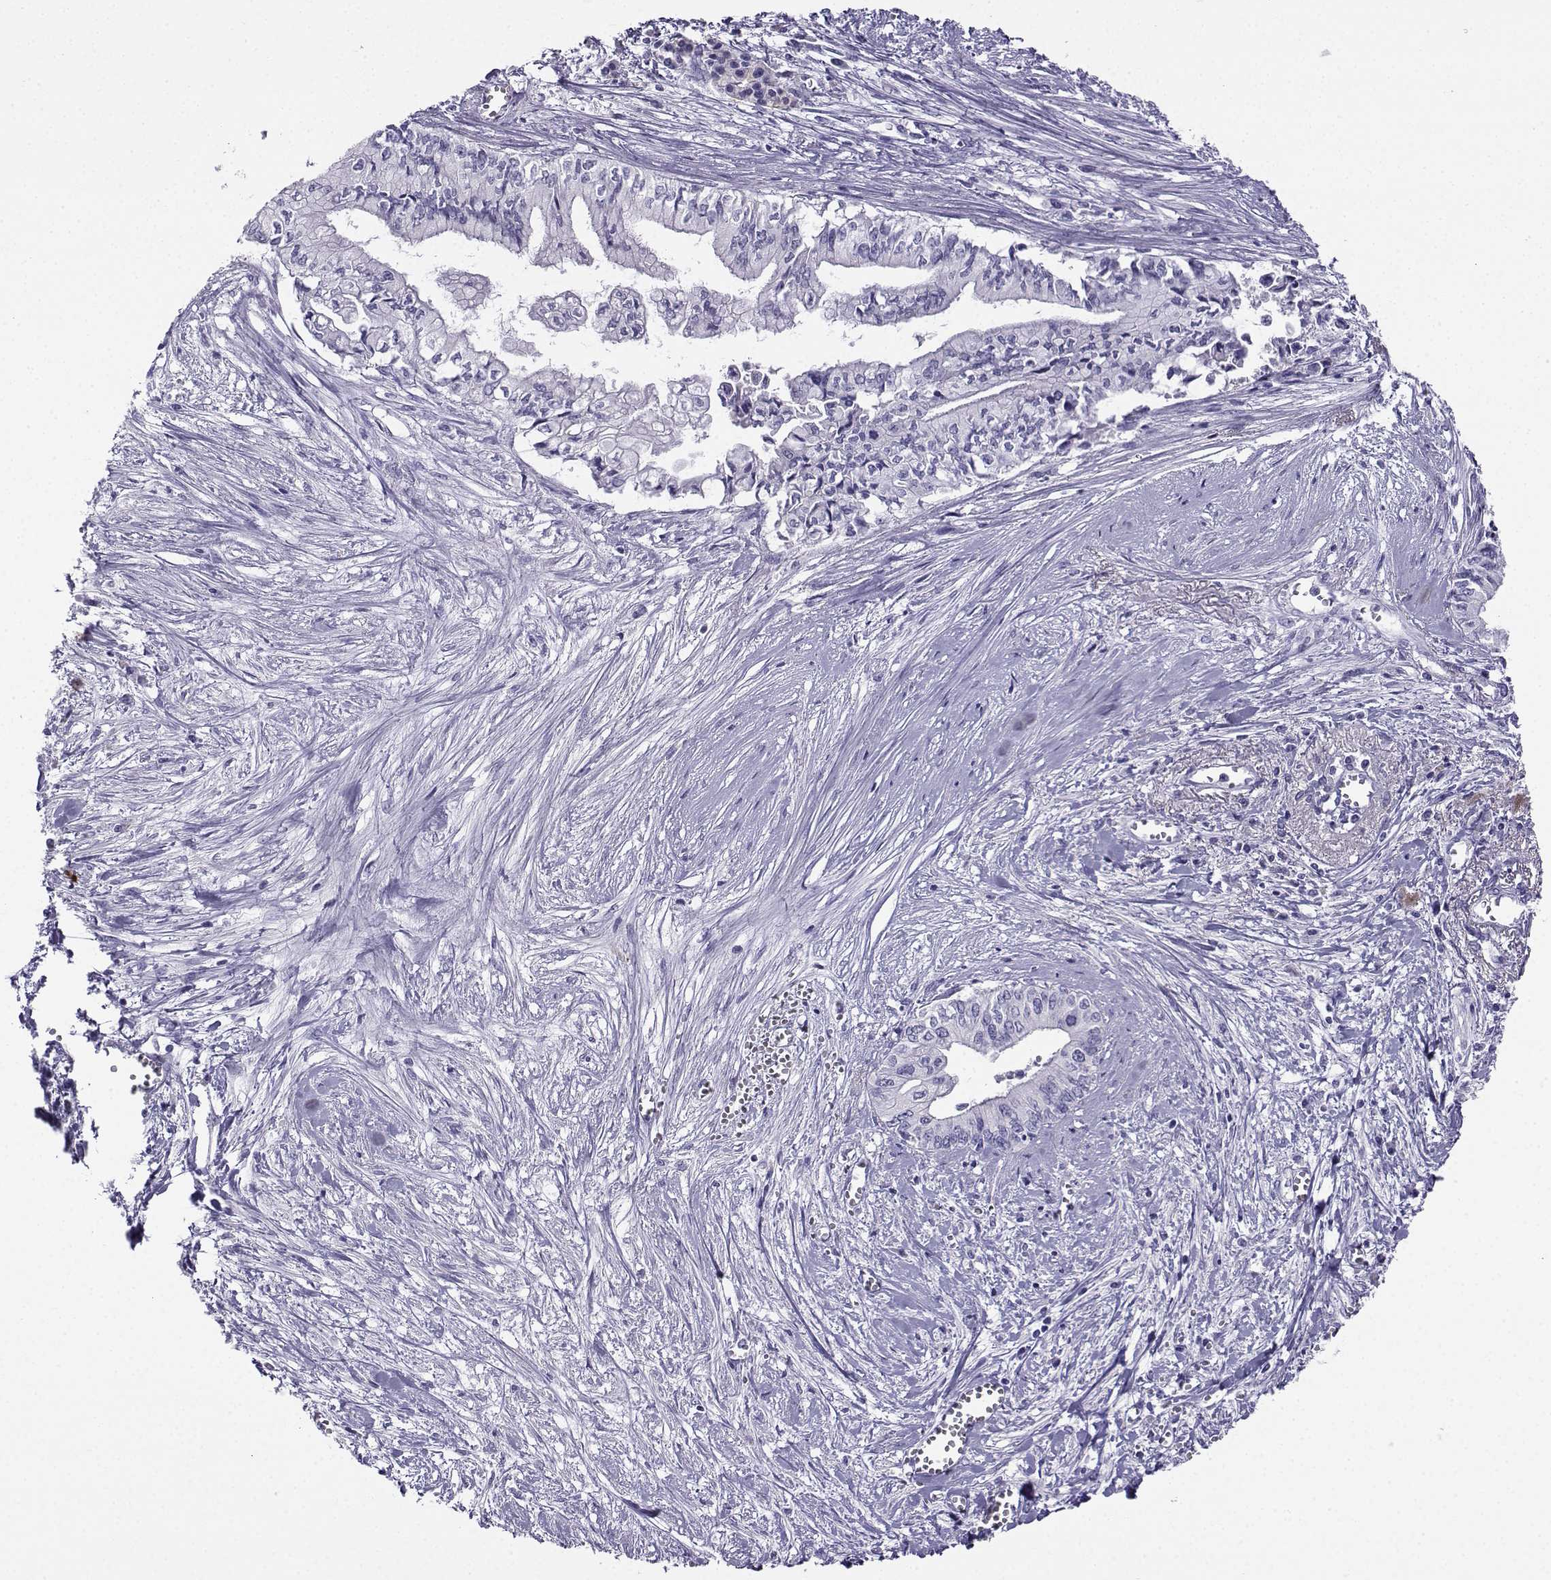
{"staining": {"intensity": "negative", "quantity": "none", "location": "none"}, "tissue": "pancreatic cancer", "cell_type": "Tumor cells", "image_type": "cancer", "snomed": [{"axis": "morphology", "description": "Adenocarcinoma, NOS"}, {"axis": "topography", "description": "Pancreas"}], "caption": "Immunohistochemistry of adenocarcinoma (pancreatic) exhibits no expression in tumor cells.", "gene": "LINGO1", "patient": {"sex": "female", "age": 61}}